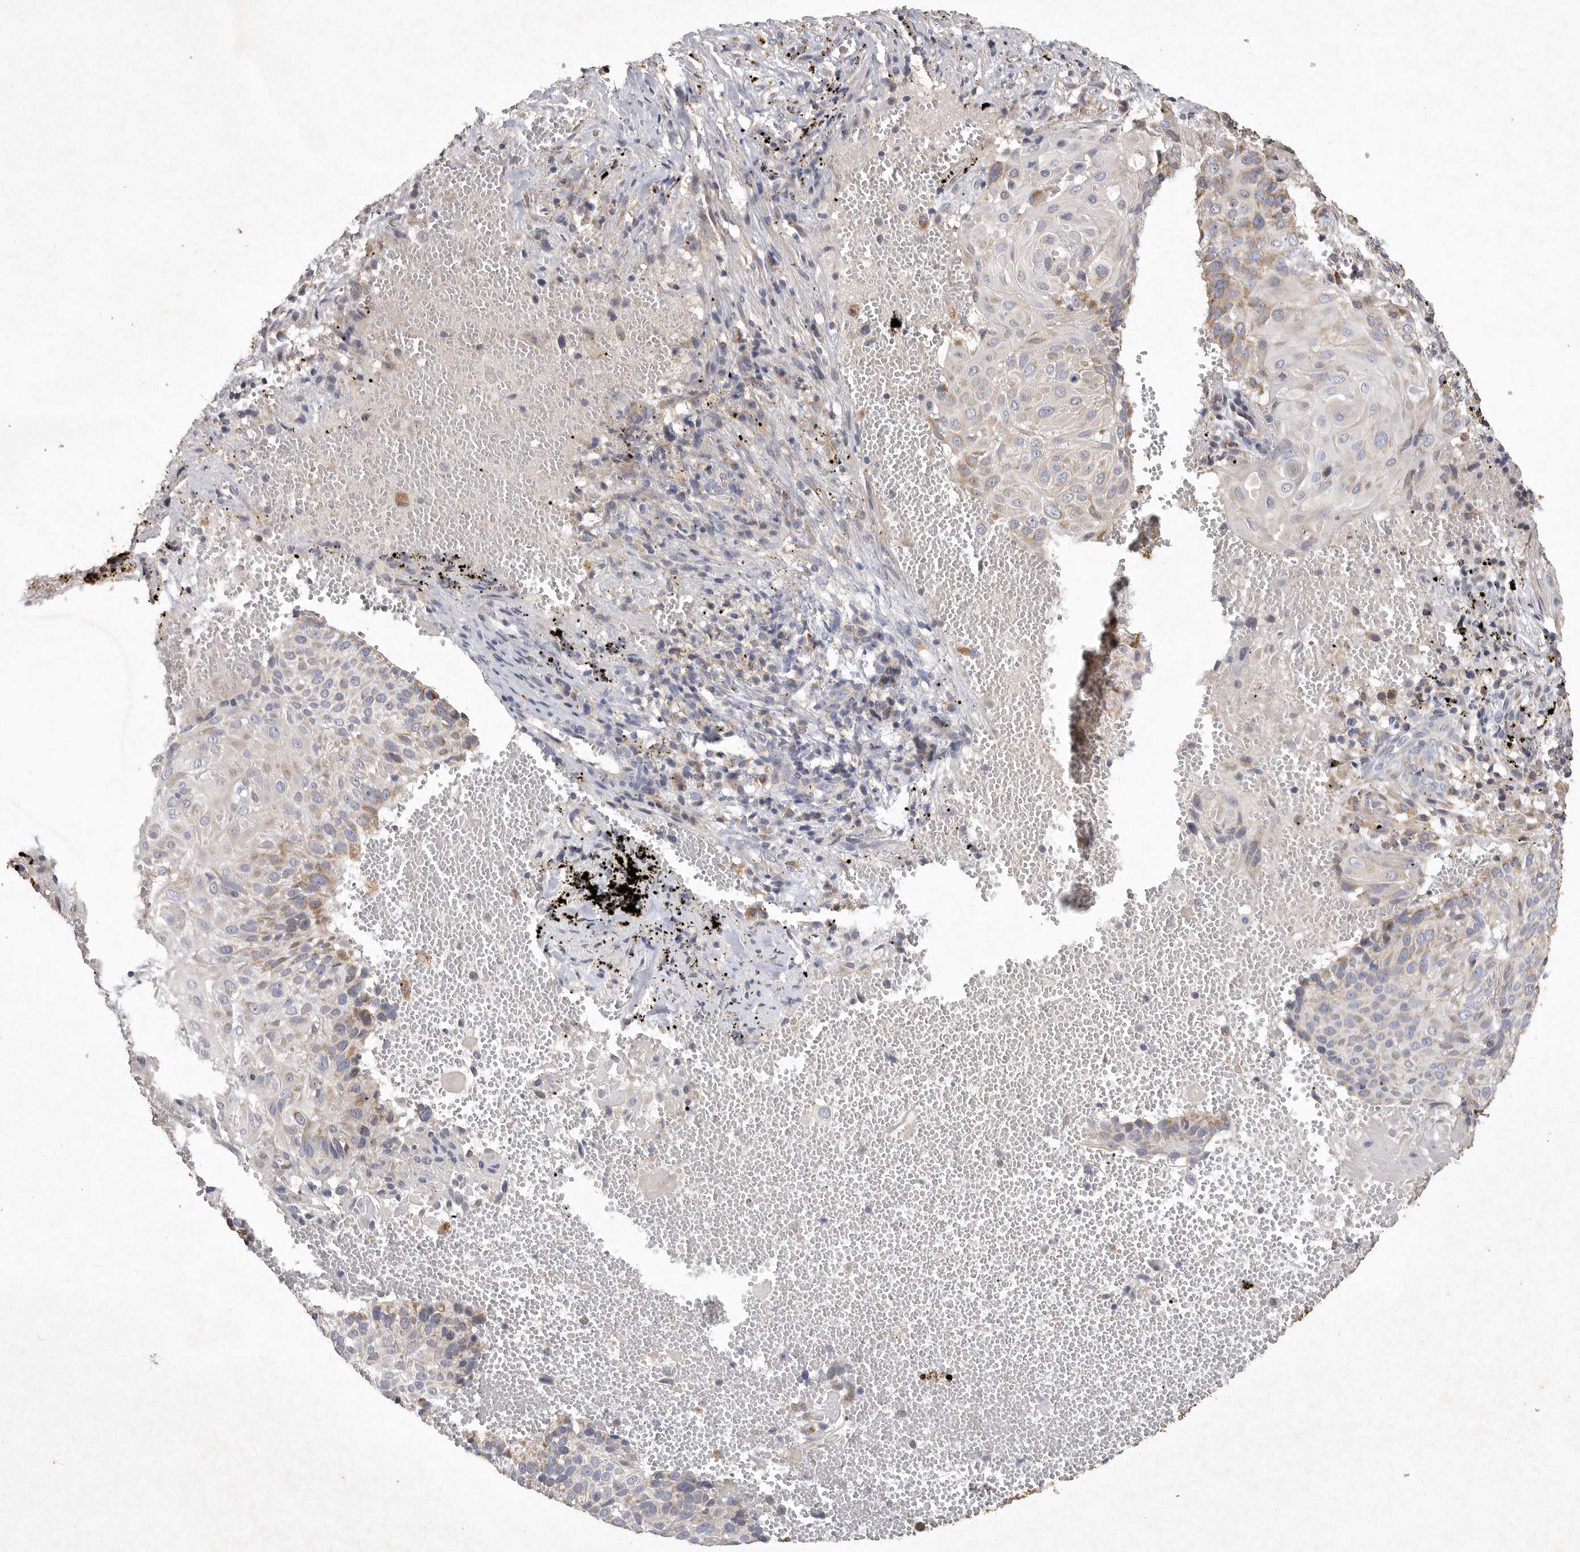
{"staining": {"intensity": "moderate", "quantity": "<25%", "location": "cytoplasmic/membranous"}, "tissue": "cervical cancer", "cell_type": "Tumor cells", "image_type": "cancer", "snomed": [{"axis": "morphology", "description": "Squamous cell carcinoma, NOS"}, {"axis": "topography", "description": "Cervix"}], "caption": "Immunohistochemical staining of cervical cancer (squamous cell carcinoma) displays low levels of moderate cytoplasmic/membranous positivity in about <25% of tumor cells. The protein is stained brown, and the nuclei are stained in blue (DAB (3,3'-diaminobenzidine) IHC with brightfield microscopy, high magnification).", "gene": "MRPL41", "patient": {"sex": "female", "age": 74}}